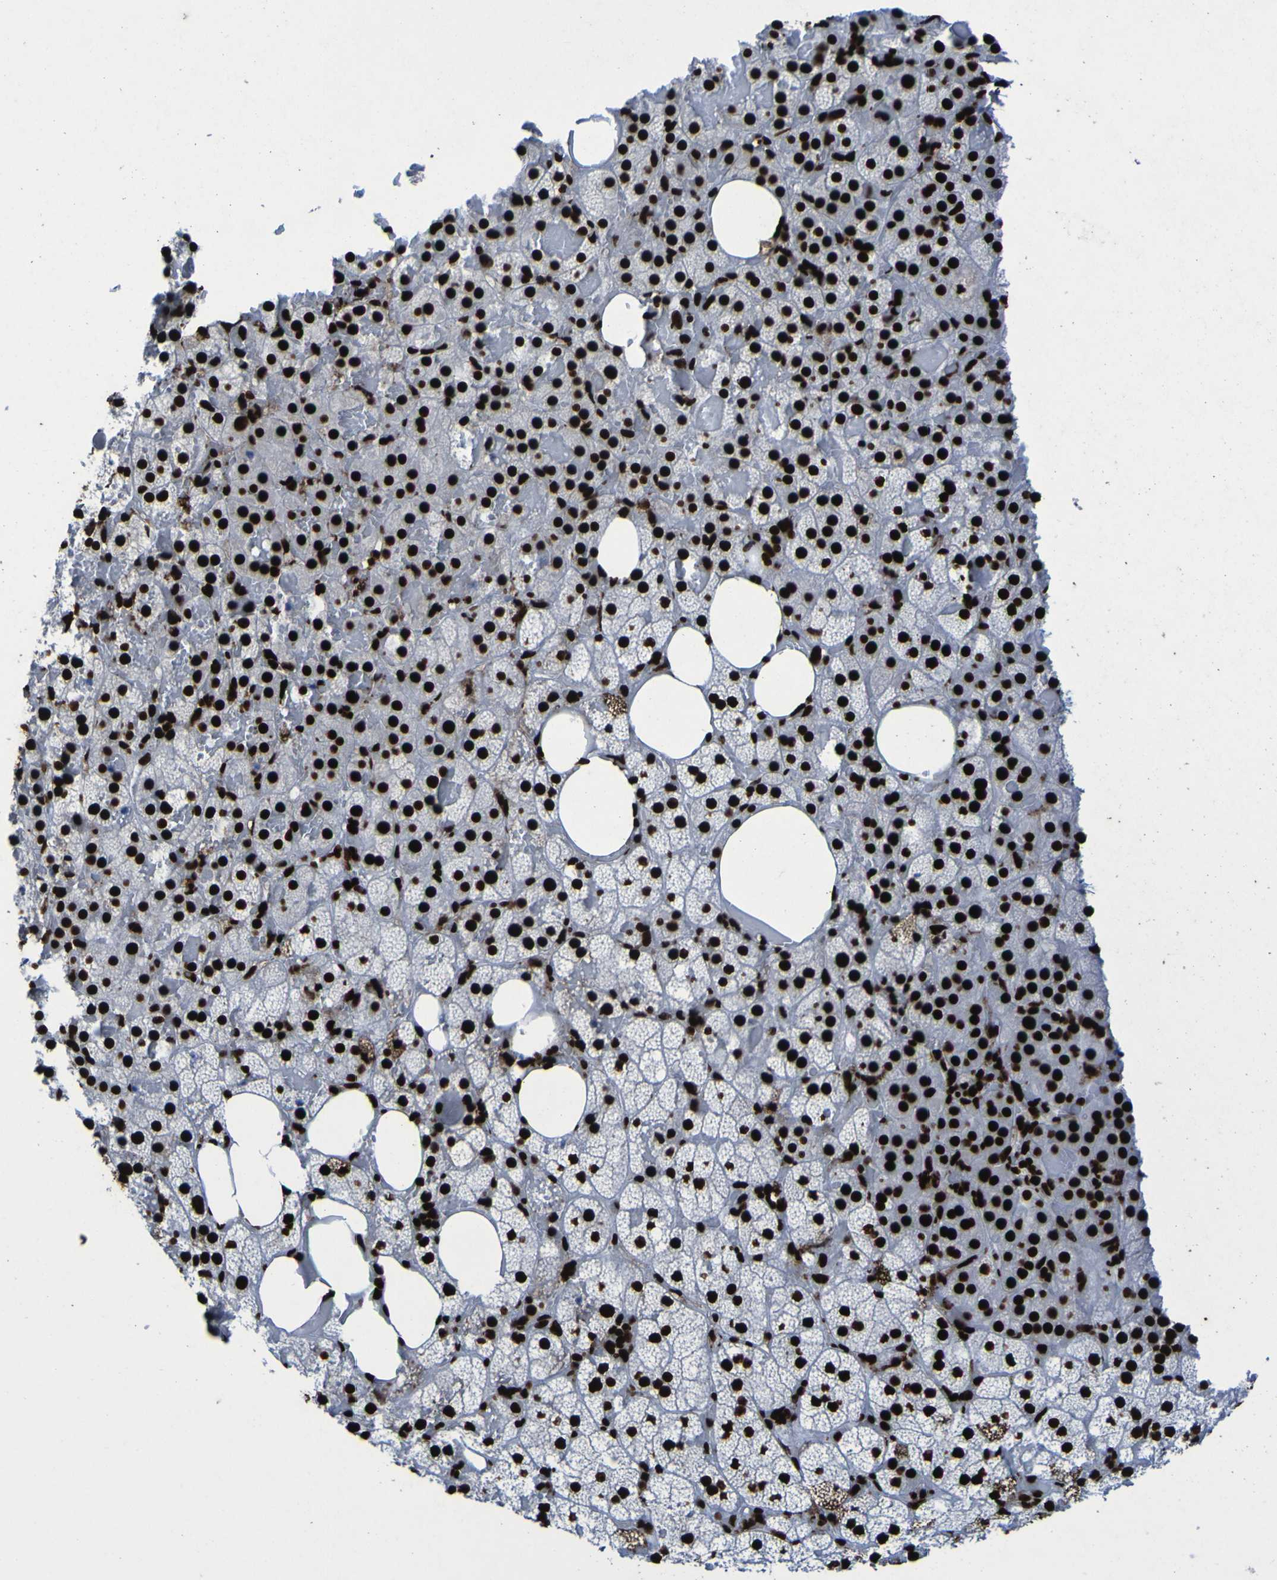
{"staining": {"intensity": "strong", "quantity": ">75%", "location": "nuclear"}, "tissue": "adrenal gland", "cell_type": "Glandular cells", "image_type": "normal", "snomed": [{"axis": "morphology", "description": "Normal tissue, NOS"}, {"axis": "topography", "description": "Adrenal gland"}], "caption": "A micrograph showing strong nuclear positivity in approximately >75% of glandular cells in benign adrenal gland, as visualized by brown immunohistochemical staining.", "gene": "NPM1", "patient": {"sex": "female", "age": 59}}